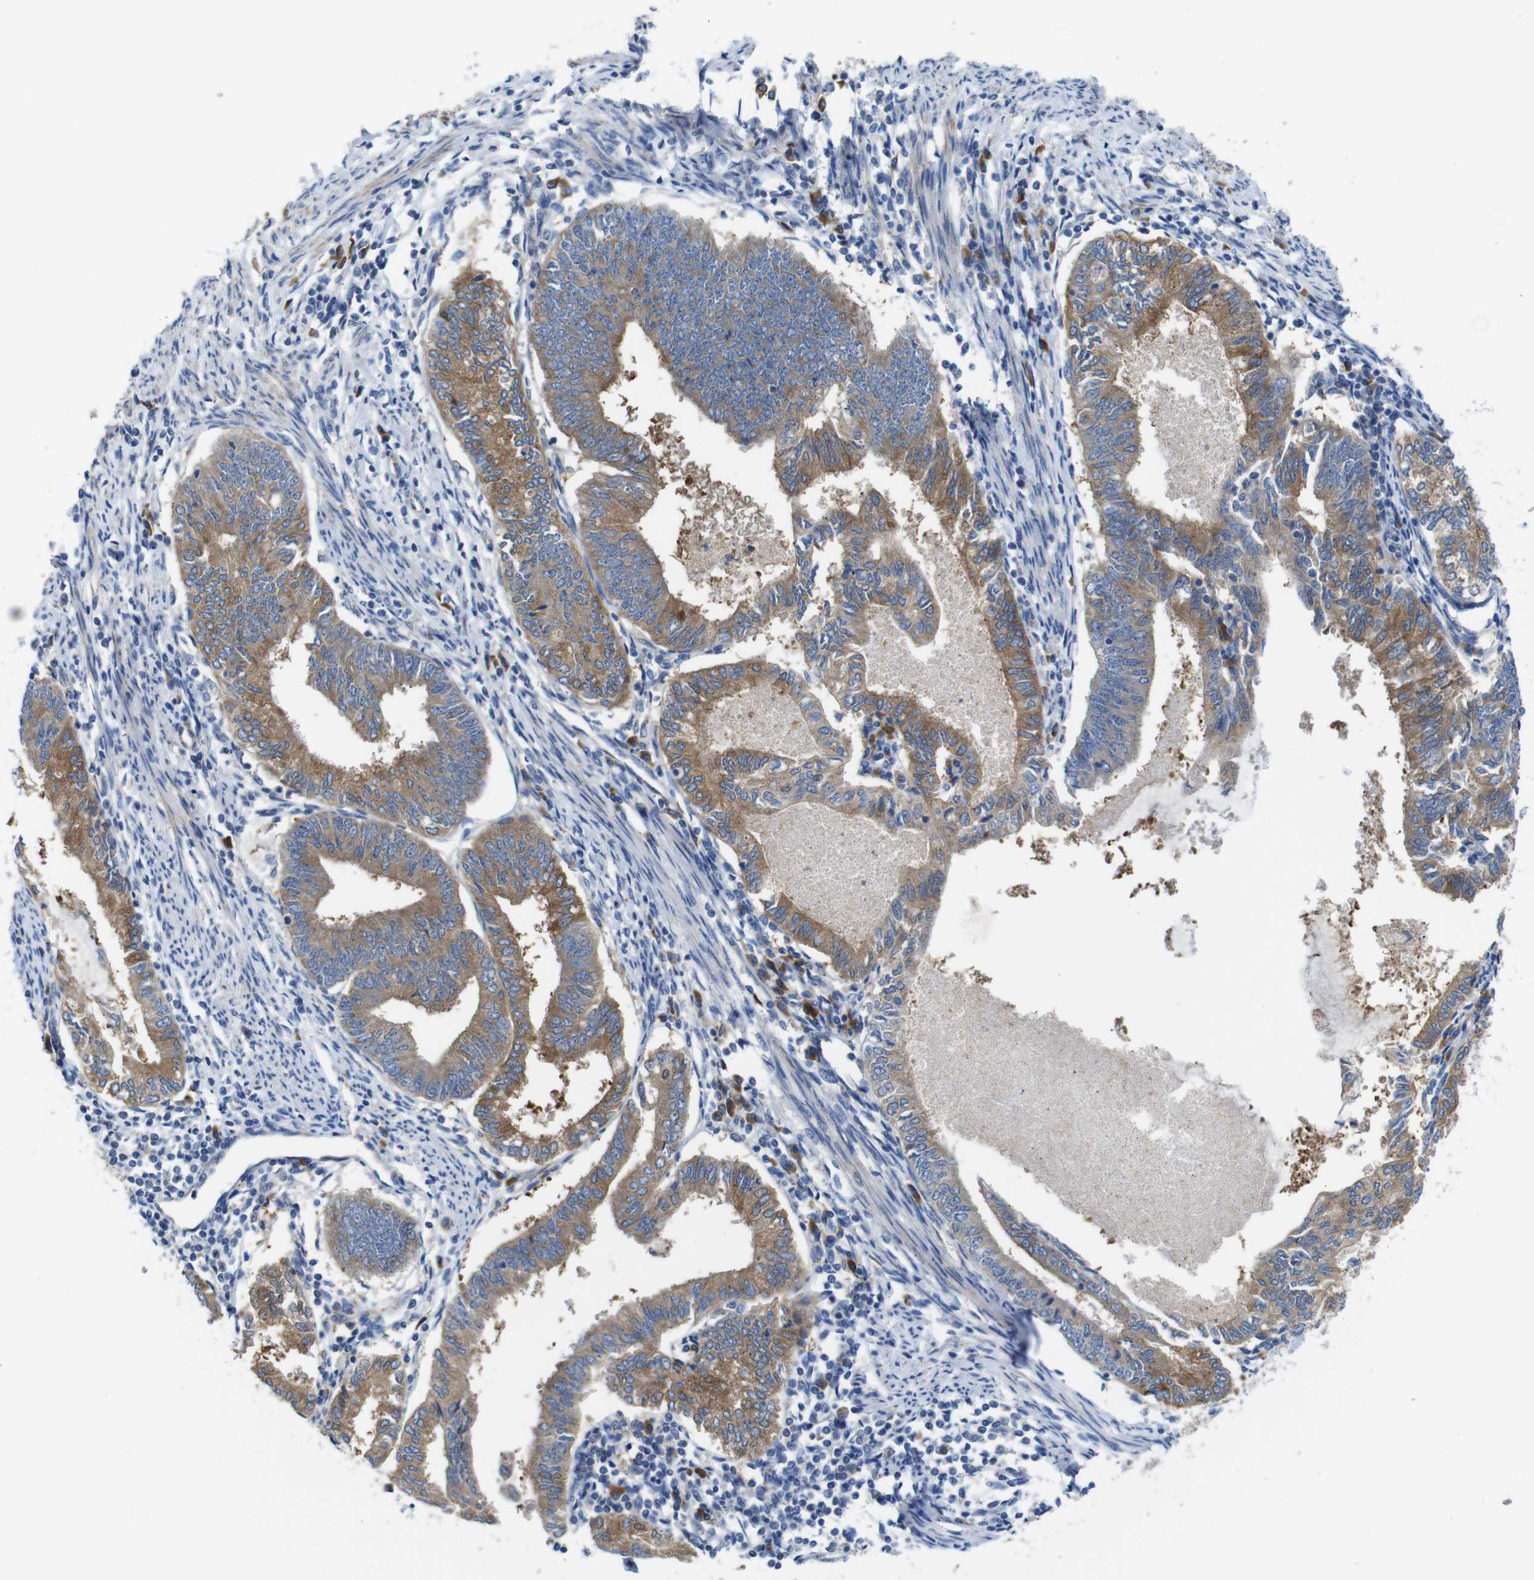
{"staining": {"intensity": "moderate", "quantity": ">75%", "location": "cytoplasmic/membranous"}, "tissue": "endometrial cancer", "cell_type": "Tumor cells", "image_type": "cancer", "snomed": [{"axis": "morphology", "description": "Adenocarcinoma, NOS"}, {"axis": "topography", "description": "Endometrium"}], "caption": "A micrograph showing moderate cytoplasmic/membranous positivity in approximately >75% of tumor cells in adenocarcinoma (endometrial), as visualized by brown immunohistochemical staining.", "gene": "DDRGK1", "patient": {"sex": "female", "age": 86}}